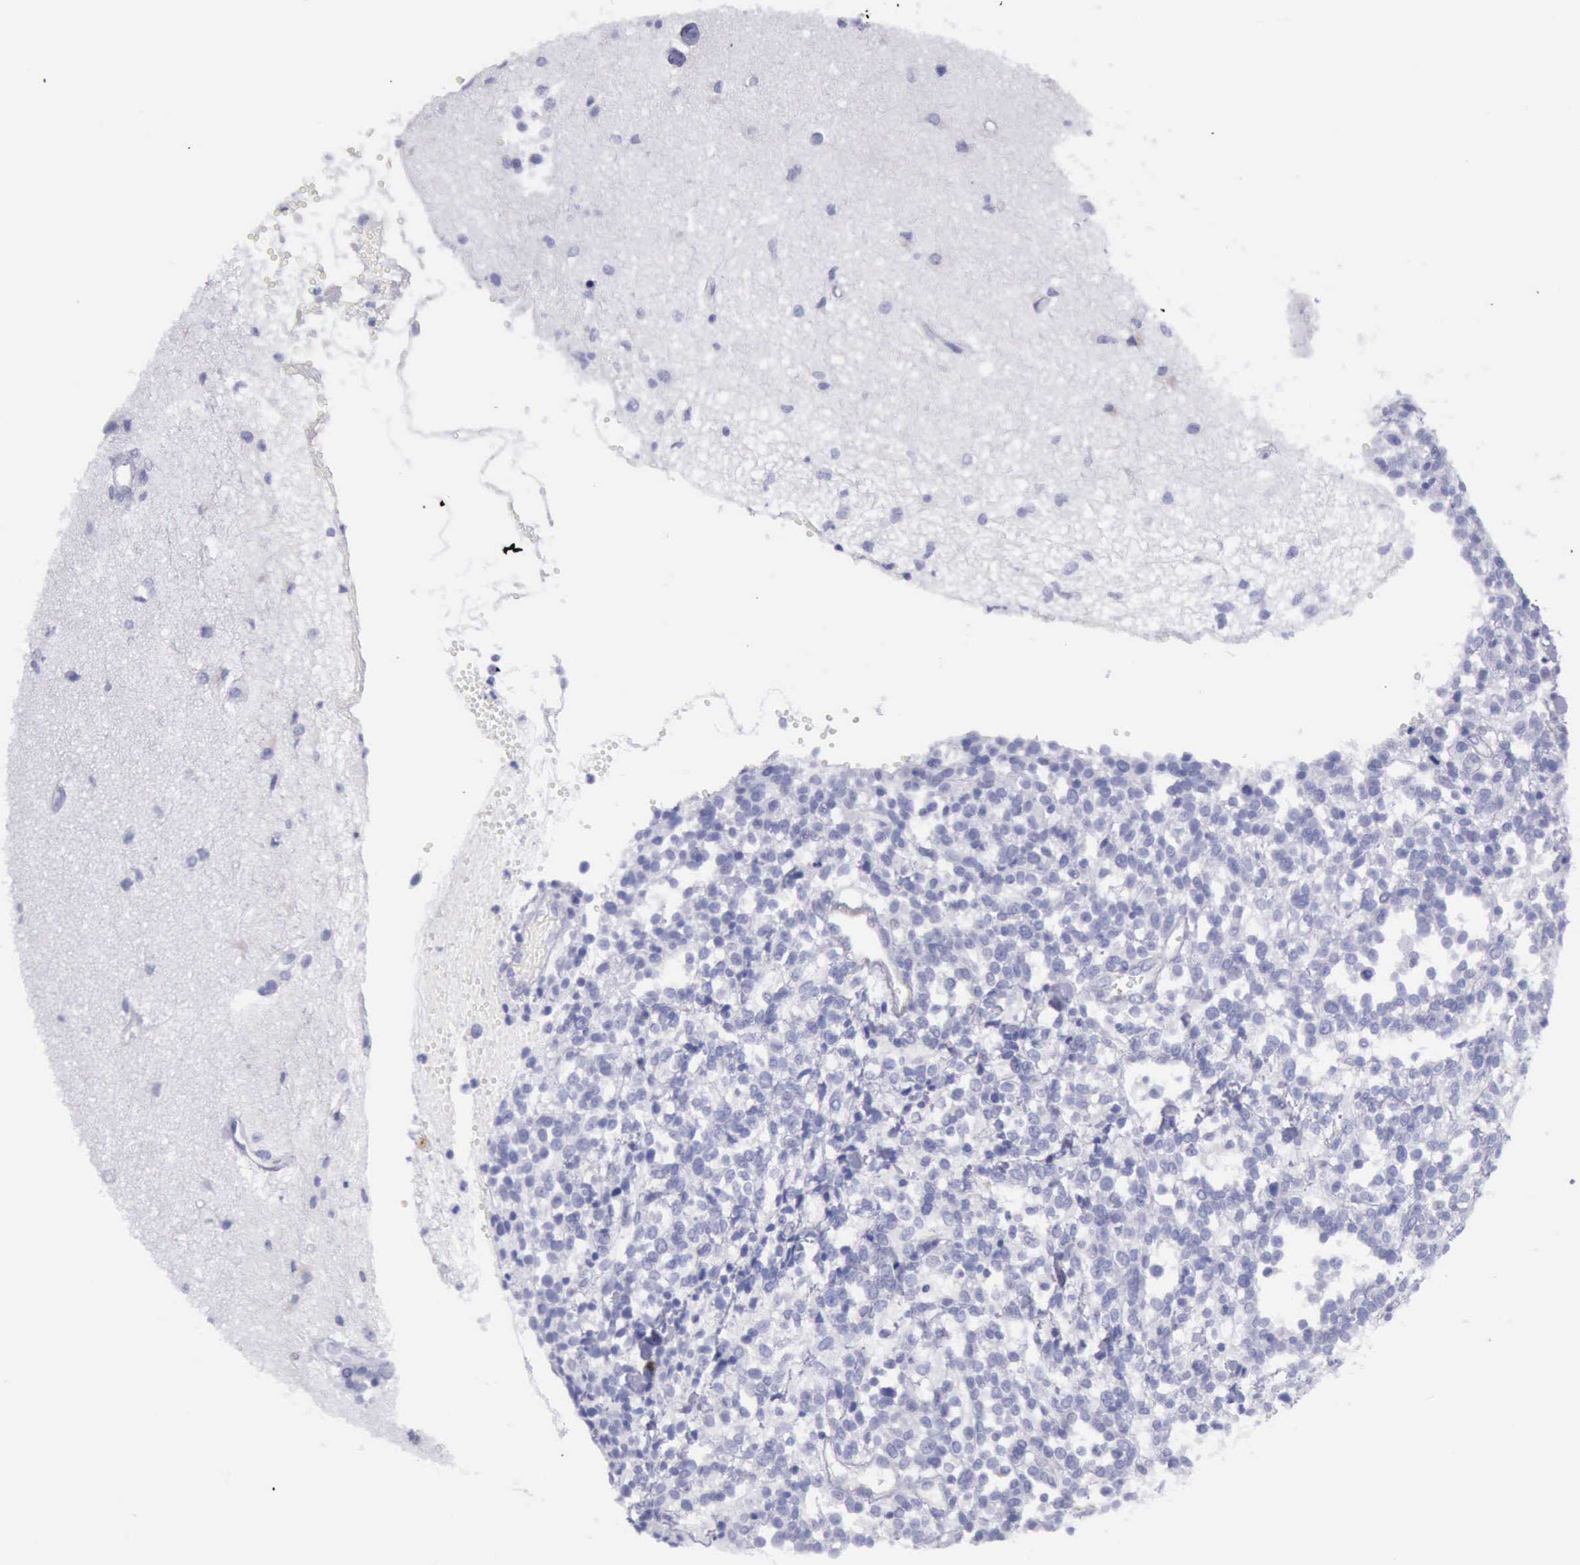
{"staining": {"intensity": "negative", "quantity": "none", "location": "none"}, "tissue": "glioma", "cell_type": "Tumor cells", "image_type": "cancer", "snomed": [{"axis": "morphology", "description": "Glioma, malignant, High grade"}, {"axis": "topography", "description": "Brain"}], "caption": "Malignant high-grade glioma stained for a protein using immunohistochemistry (IHC) demonstrates no expression tumor cells.", "gene": "AOC3", "patient": {"sex": "male", "age": 66}}